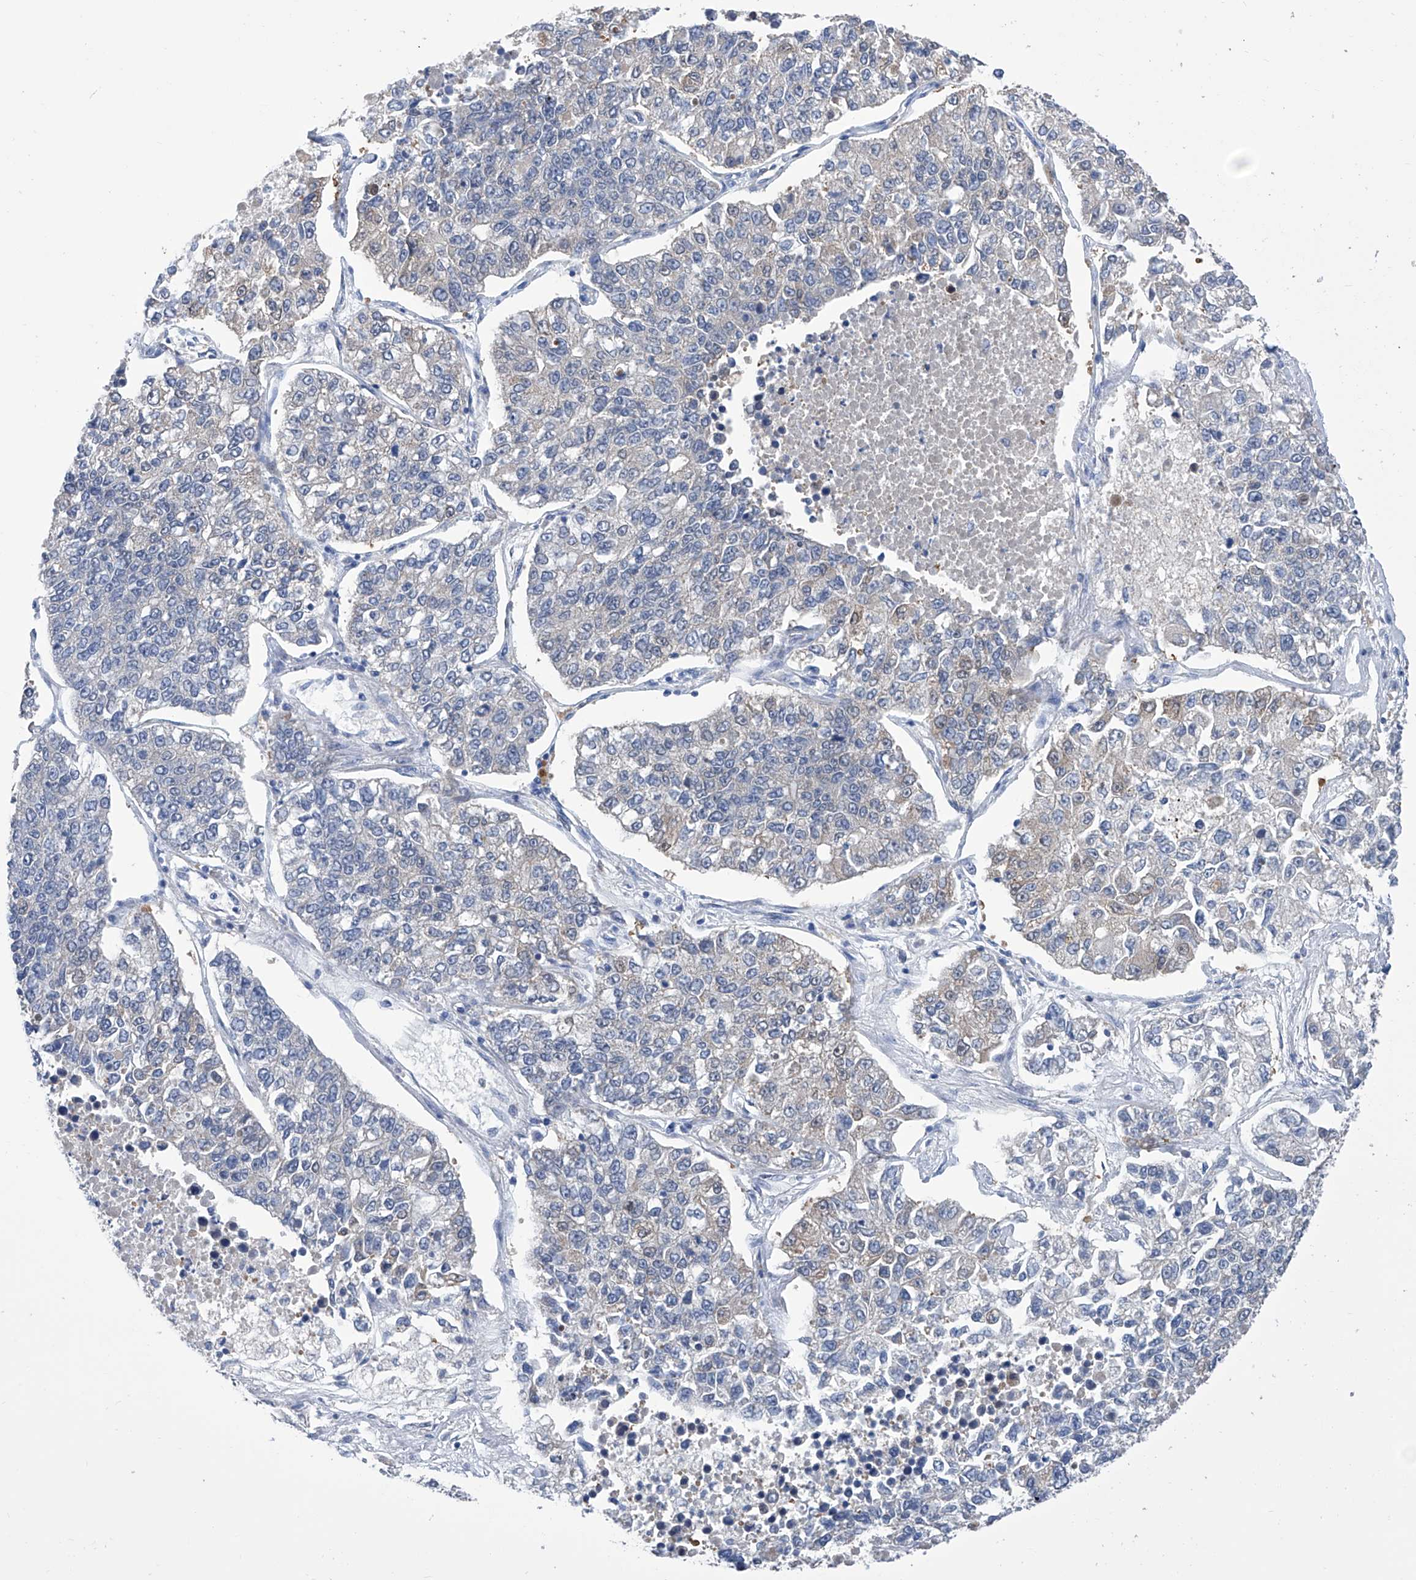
{"staining": {"intensity": "negative", "quantity": "none", "location": "none"}, "tissue": "lung cancer", "cell_type": "Tumor cells", "image_type": "cancer", "snomed": [{"axis": "morphology", "description": "Adenocarcinoma, NOS"}, {"axis": "topography", "description": "Lung"}], "caption": "Tumor cells are negative for brown protein staining in lung adenocarcinoma.", "gene": "IMPA2", "patient": {"sex": "male", "age": 49}}